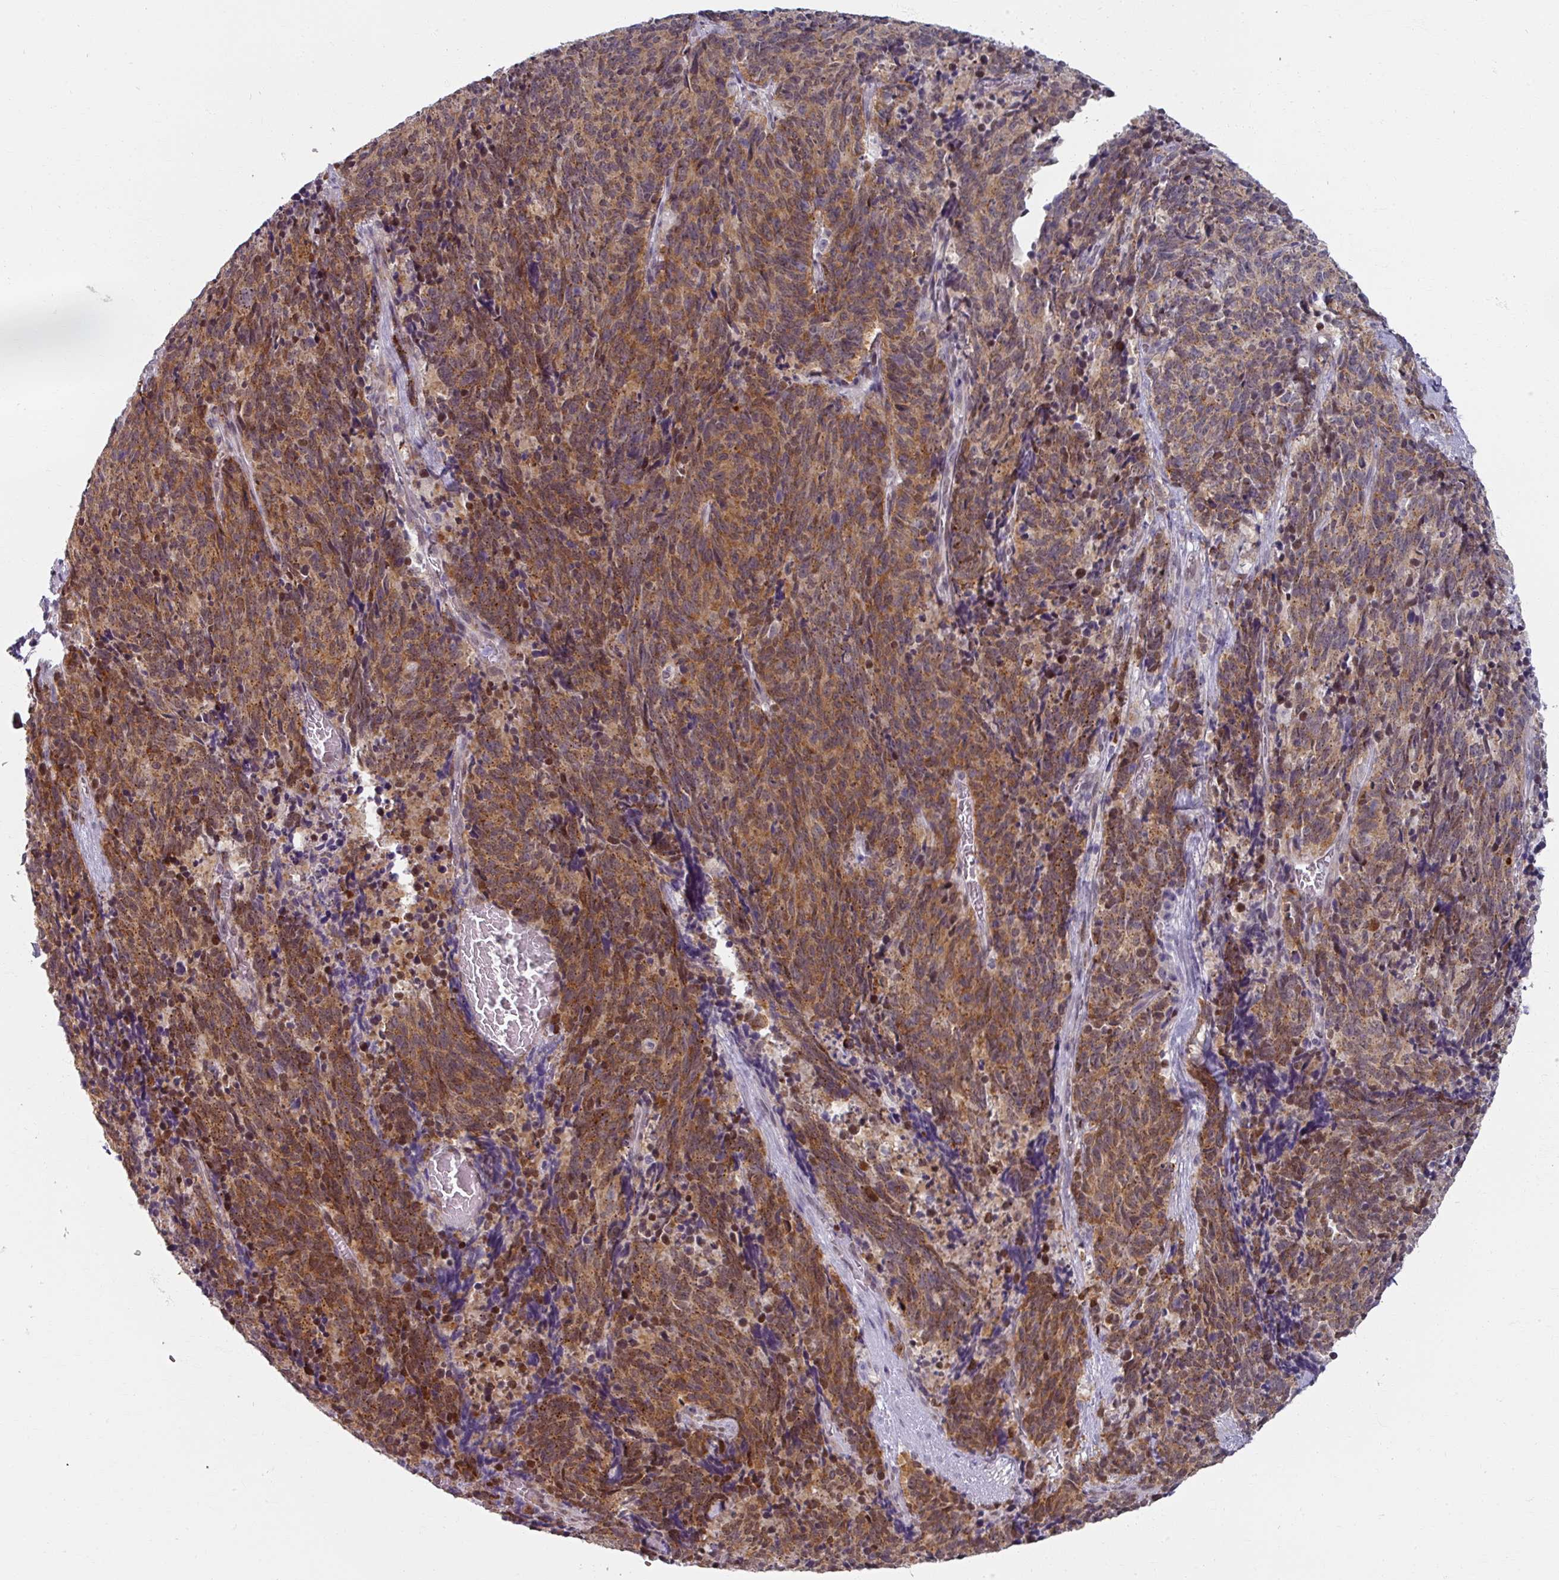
{"staining": {"intensity": "moderate", "quantity": ">75%", "location": "cytoplasmic/membranous,nuclear"}, "tissue": "cervical cancer", "cell_type": "Tumor cells", "image_type": "cancer", "snomed": [{"axis": "morphology", "description": "Squamous cell carcinoma, NOS"}, {"axis": "topography", "description": "Cervix"}], "caption": "High-power microscopy captured an IHC micrograph of cervical cancer (squamous cell carcinoma), revealing moderate cytoplasmic/membranous and nuclear expression in about >75% of tumor cells.", "gene": "RIPOR3", "patient": {"sex": "female", "age": 29}}